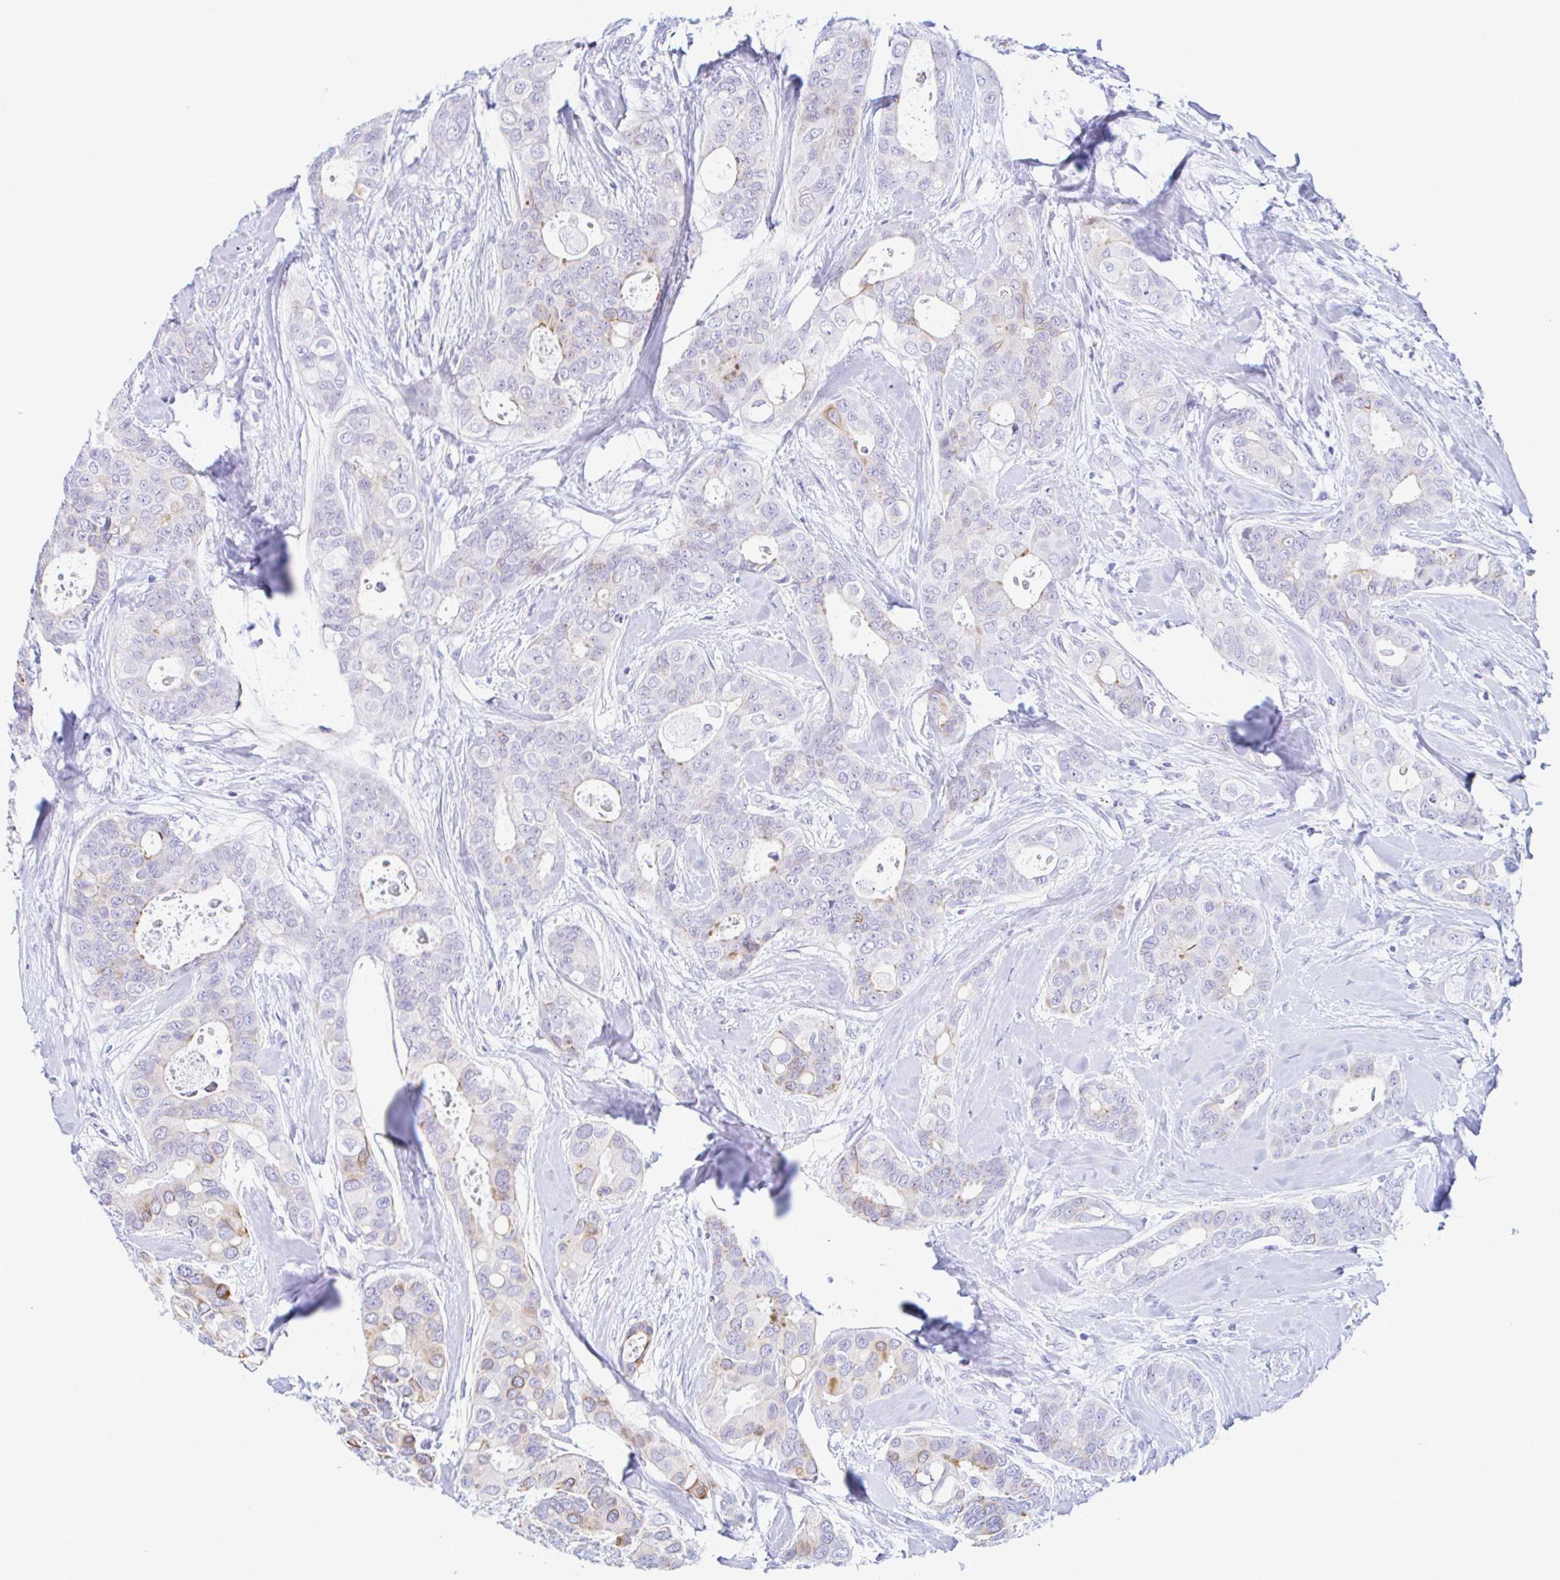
{"staining": {"intensity": "negative", "quantity": "none", "location": "none"}, "tissue": "breast cancer", "cell_type": "Tumor cells", "image_type": "cancer", "snomed": [{"axis": "morphology", "description": "Duct carcinoma"}, {"axis": "topography", "description": "Breast"}], "caption": "Immunohistochemical staining of human breast cancer (infiltrating ductal carcinoma) demonstrates no significant staining in tumor cells. The staining was performed using DAB to visualize the protein expression in brown, while the nuclei were stained in blue with hematoxylin (Magnification: 20x).", "gene": "NBPF3", "patient": {"sex": "female", "age": 45}}